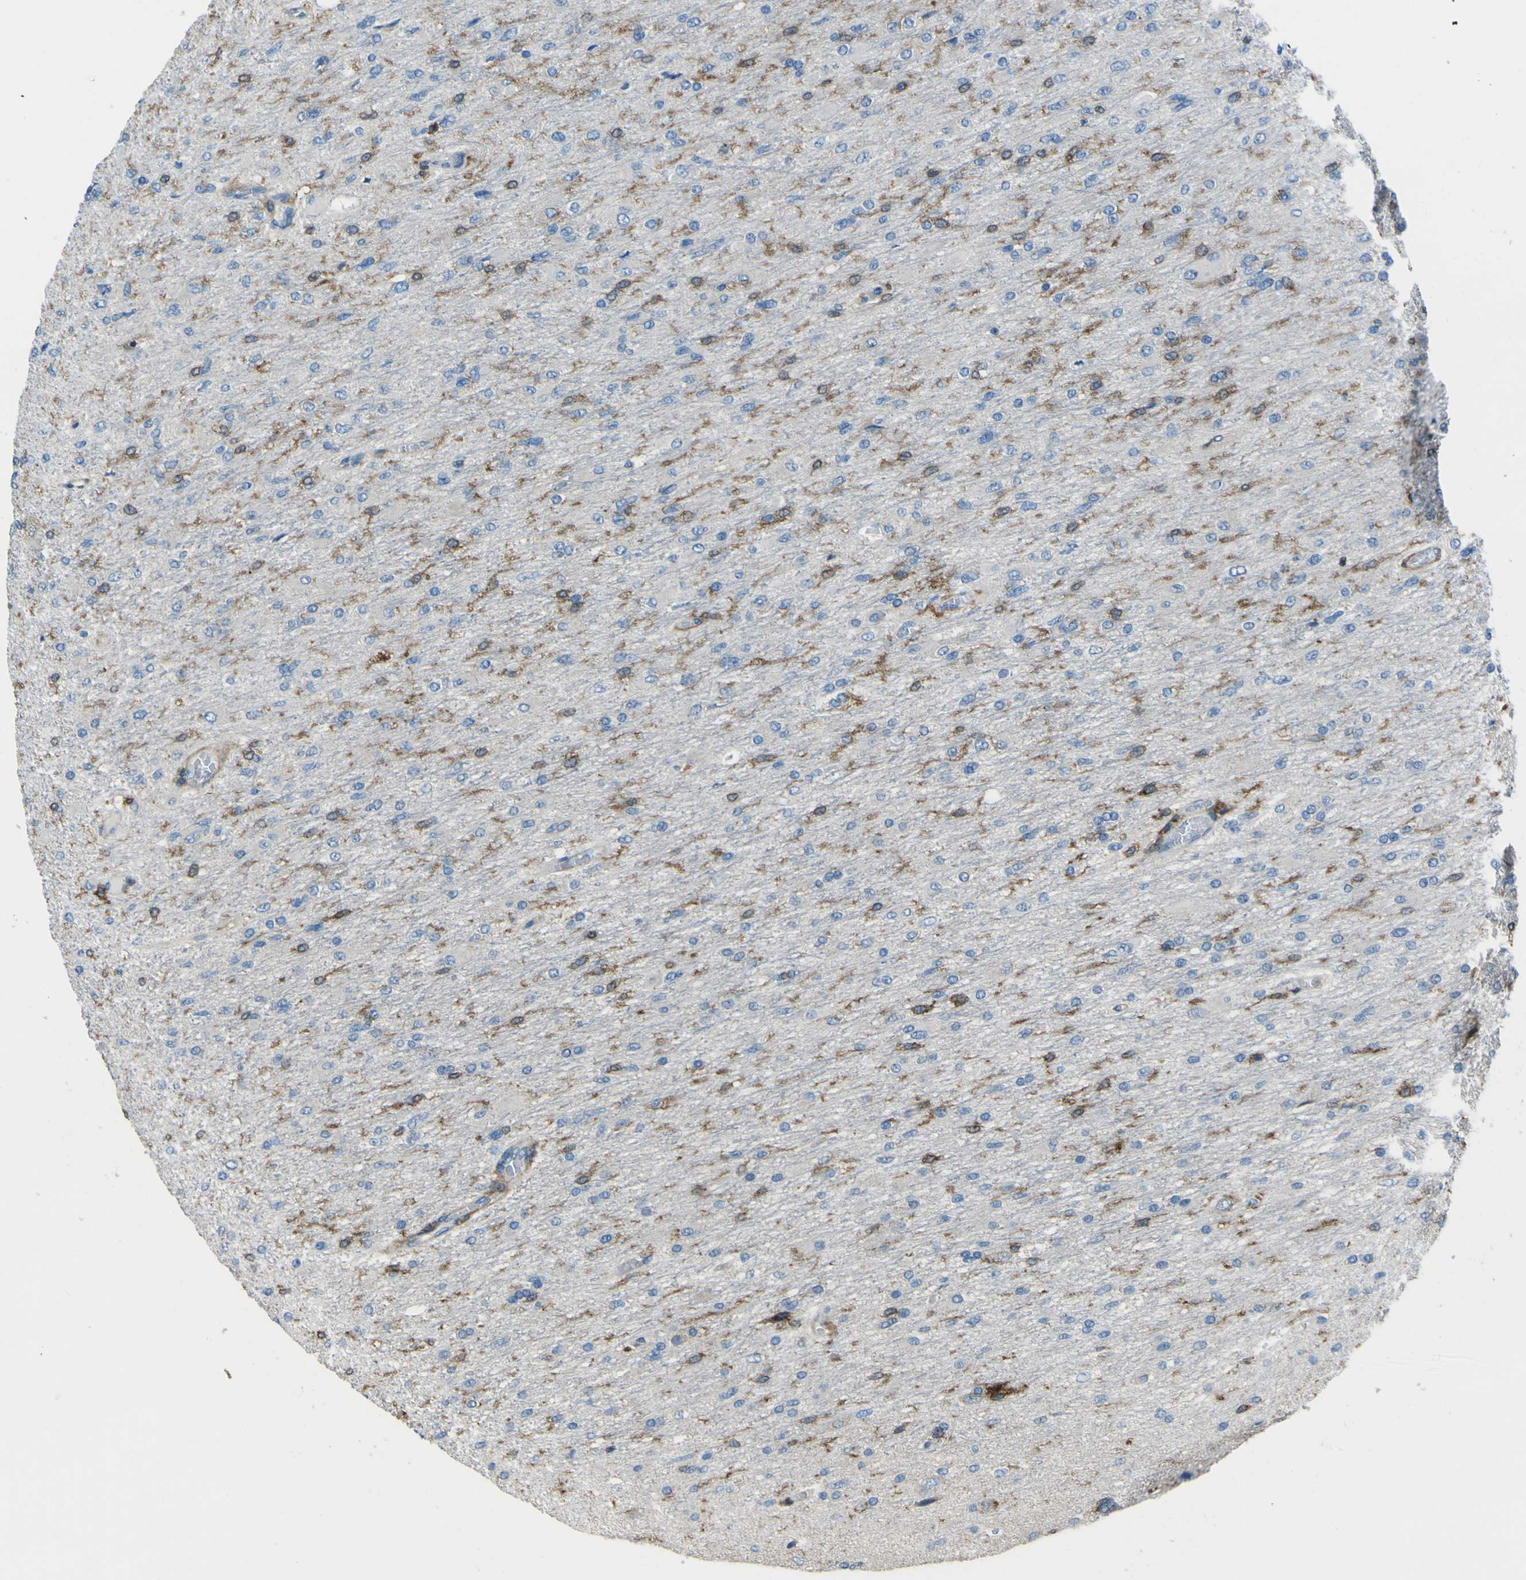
{"staining": {"intensity": "moderate", "quantity": "25%-75%", "location": "cytoplasmic/membranous"}, "tissue": "glioma", "cell_type": "Tumor cells", "image_type": "cancer", "snomed": [{"axis": "morphology", "description": "Glioma, malignant, High grade"}, {"axis": "topography", "description": "Cerebral cortex"}], "caption": "Protein staining of glioma tissue shows moderate cytoplasmic/membranous staining in approximately 25%-75% of tumor cells.", "gene": "LAIR1", "patient": {"sex": "female", "age": 36}}